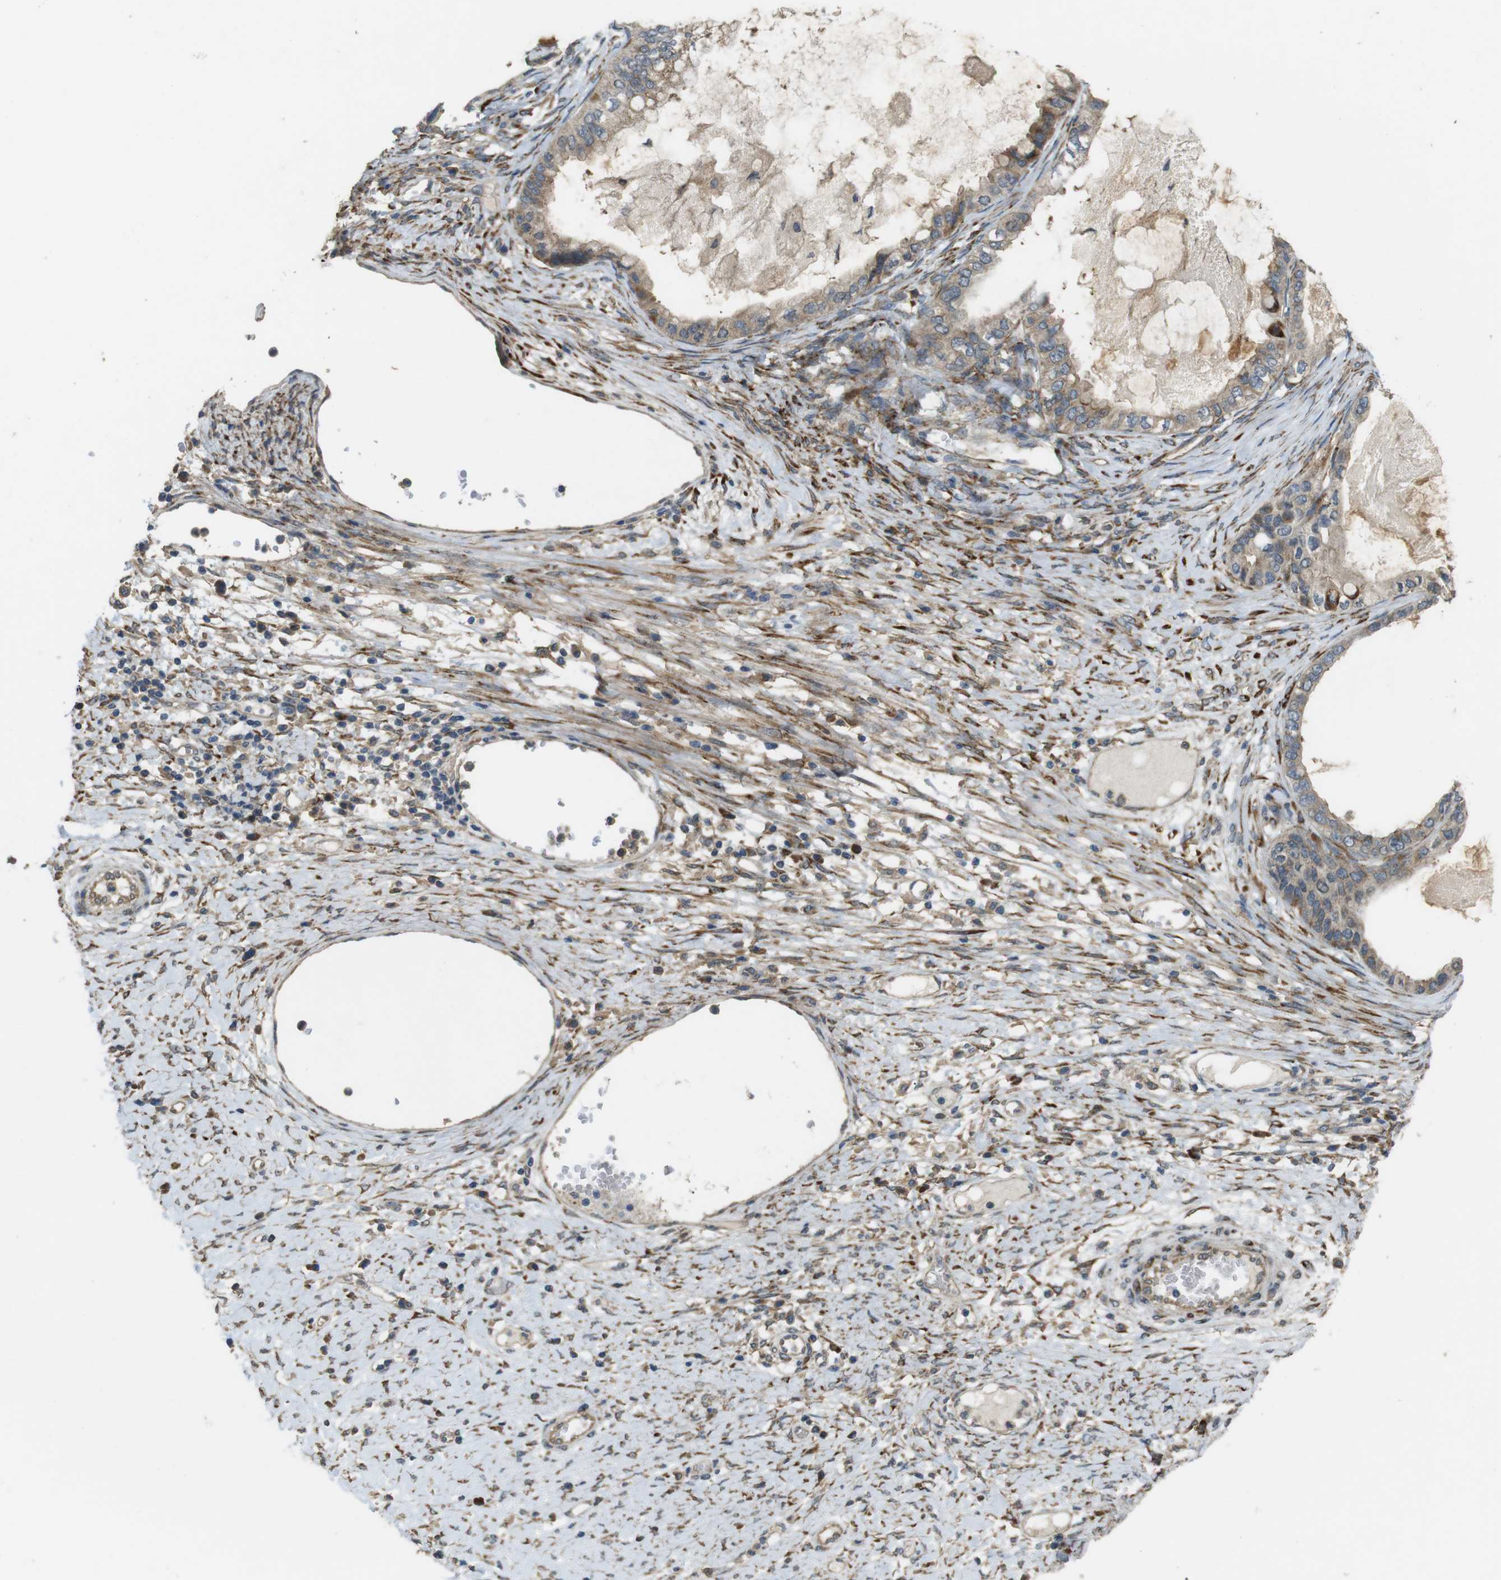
{"staining": {"intensity": "moderate", "quantity": ">75%", "location": "cytoplasmic/membranous"}, "tissue": "ovarian cancer", "cell_type": "Tumor cells", "image_type": "cancer", "snomed": [{"axis": "morphology", "description": "Cystadenocarcinoma, mucinous, NOS"}, {"axis": "topography", "description": "Ovary"}], "caption": "DAB (3,3'-diaminobenzidine) immunohistochemical staining of ovarian cancer (mucinous cystadenocarcinoma) reveals moderate cytoplasmic/membranous protein positivity in approximately >75% of tumor cells. (Stains: DAB in brown, nuclei in blue, Microscopy: brightfield microscopy at high magnification).", "gene": "ARHGAP24", "patient": {"sex": "female", "age": 80}}